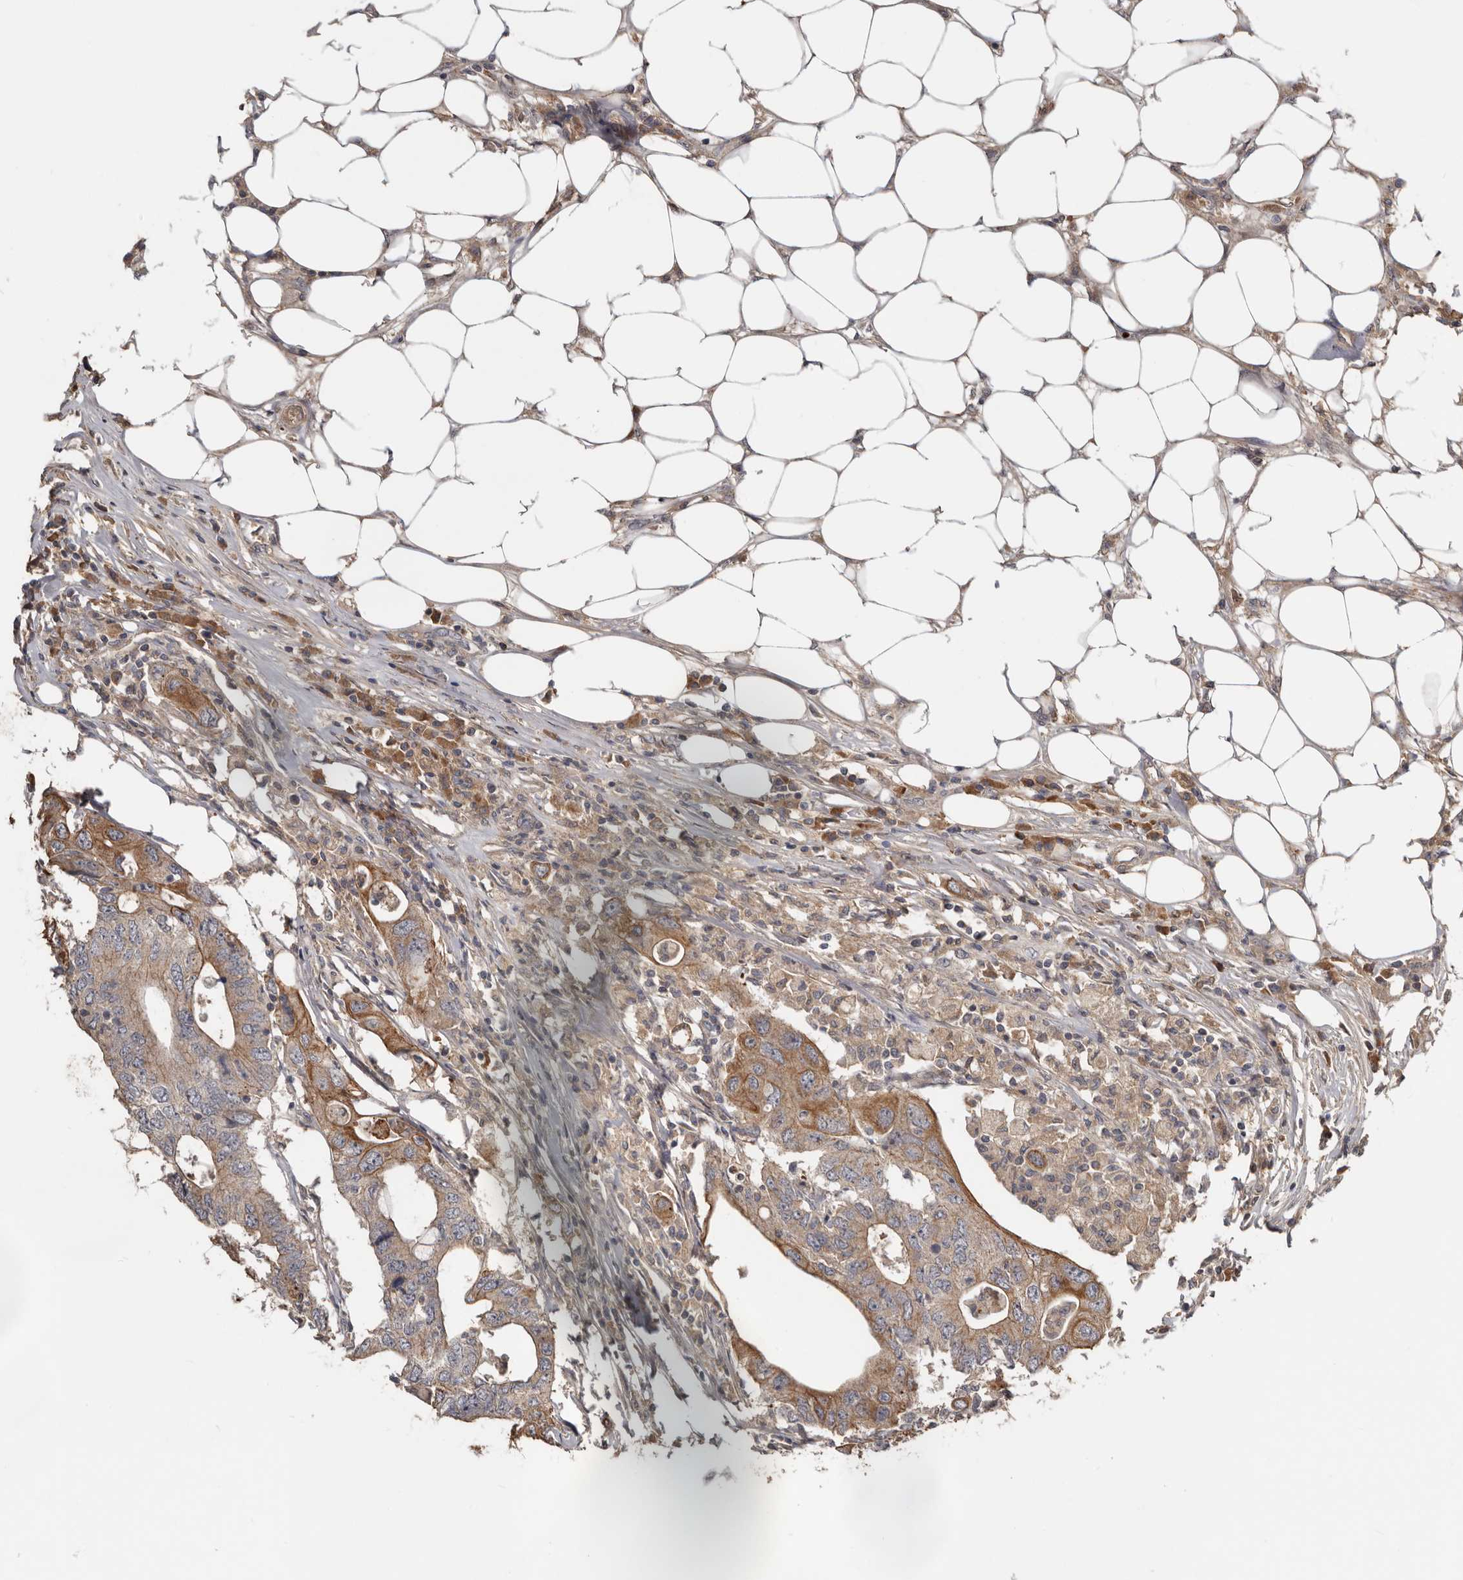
{"staining": {"intensity": "moderate", "quantity": "25%-75%", "location": "cytoplasmic/membranous"}, "tissue": "colorectal cancer", "cell_type": "Tumor cells", "image_type": "cancer", "snomed": [{"axis": "morphology", "description": "Adenocarcinoma, NOS"}, {"axis": "topography", "description": "Colon"}], "caption": "Immunohistochemical staining of human colorectal adenocarcinoma shows medium levels of moderate cytoplasmic/membranous expression in about 25%-75% of tumor cells.", "gene": "NMUR1", "patient": {"sex": "male", "age": 71}}